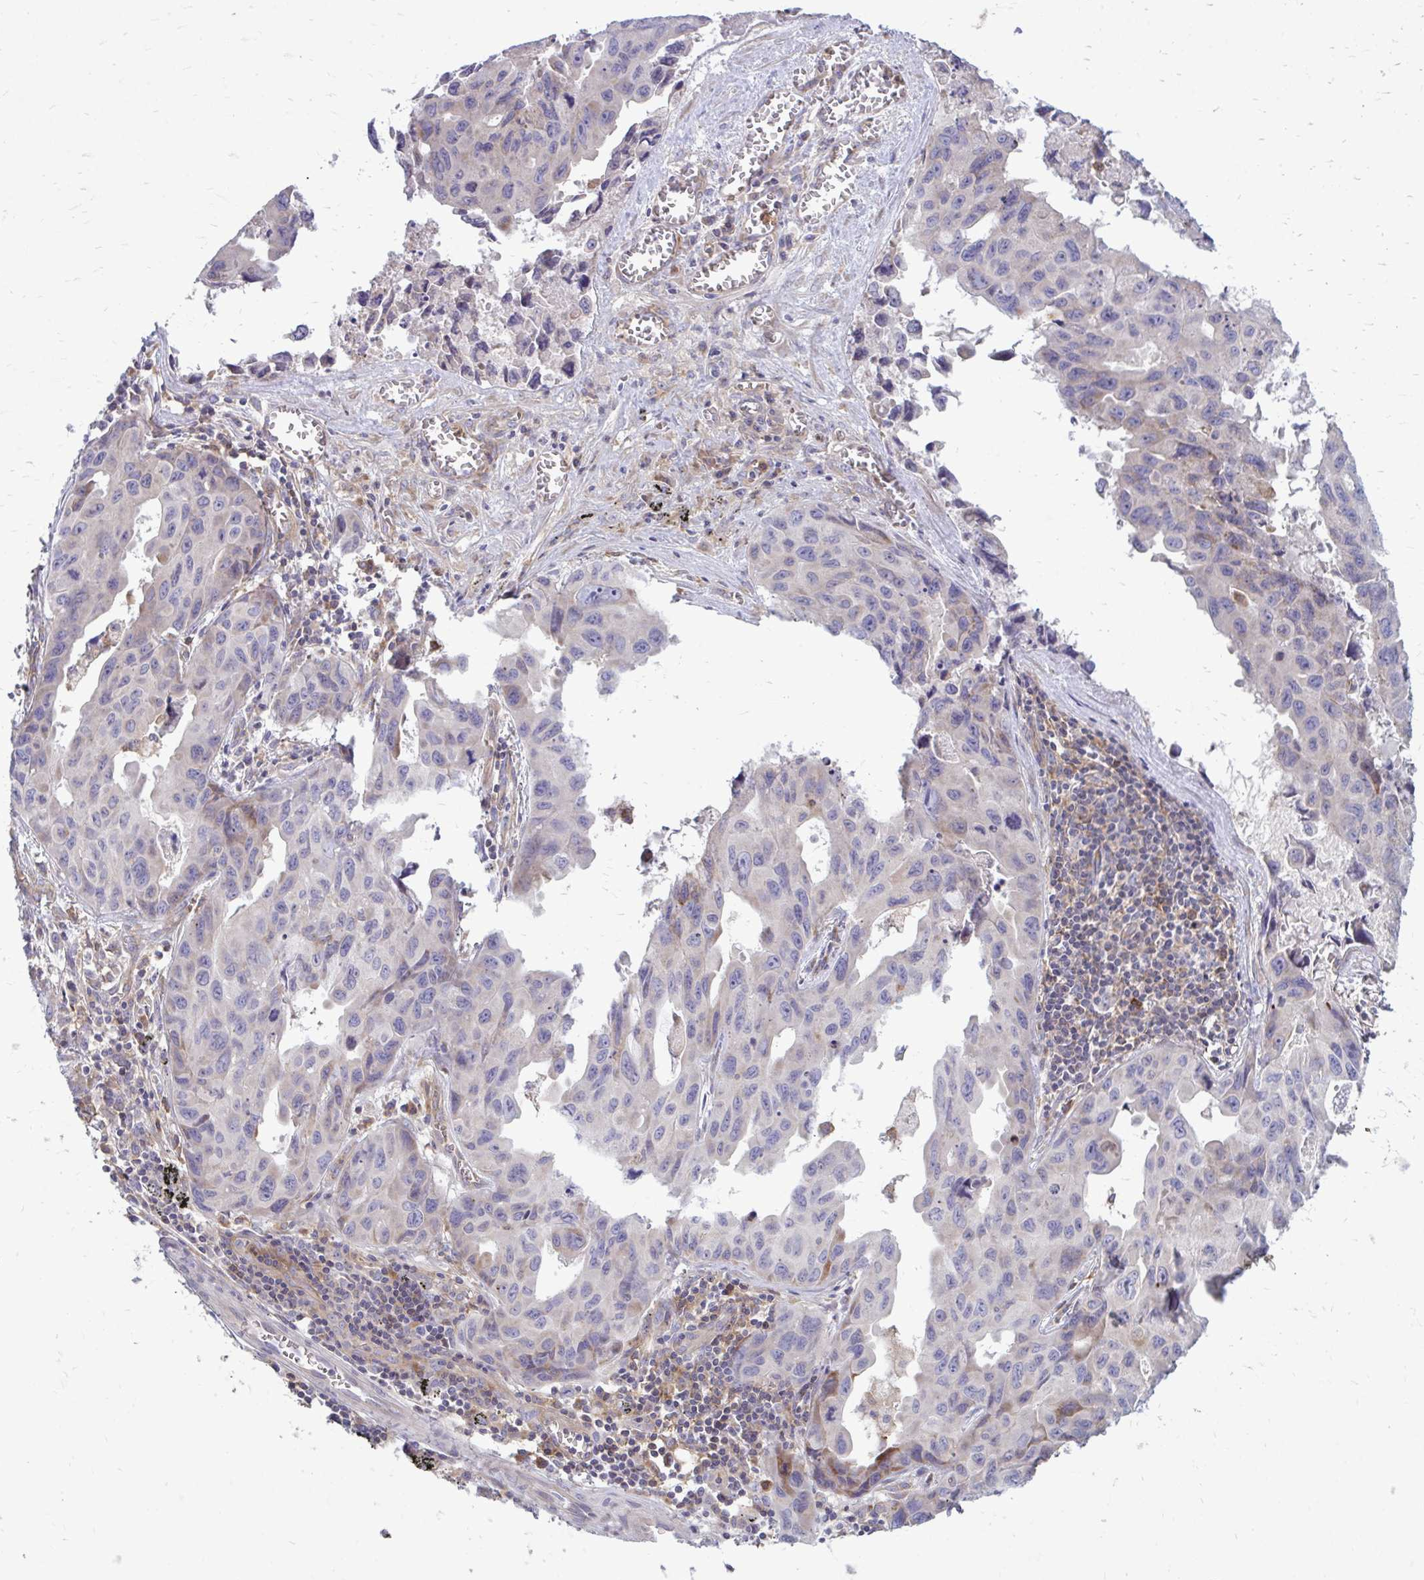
{"staining": {"intensity": "negative", "quantity": "none", "location": "none"}, "tissue": "lung cancer", "cell_type": "Tumor cells", "image_type": "cancer", "snomed": [{"axis": "morphology", "description": "Adenocarcinoma, NOS"}, {"axis": "topography", "description": "Lymph node"}, {"axis": "topography", "description": "Lung"}], "caption": "Immunohistochemistry (IHC) photomicrograph of neoplastic tissue: human lung adenocarcinoma stained with DAB (3,3'-diaminobenzidine) shows no significant protein staining in tumor cells. The staining is performed using DAB brown chromogen with nuclei counter-stained in using hematoxylin.", "gene": "ASAP1", "patient": {"sex": "male", "age": 64}}